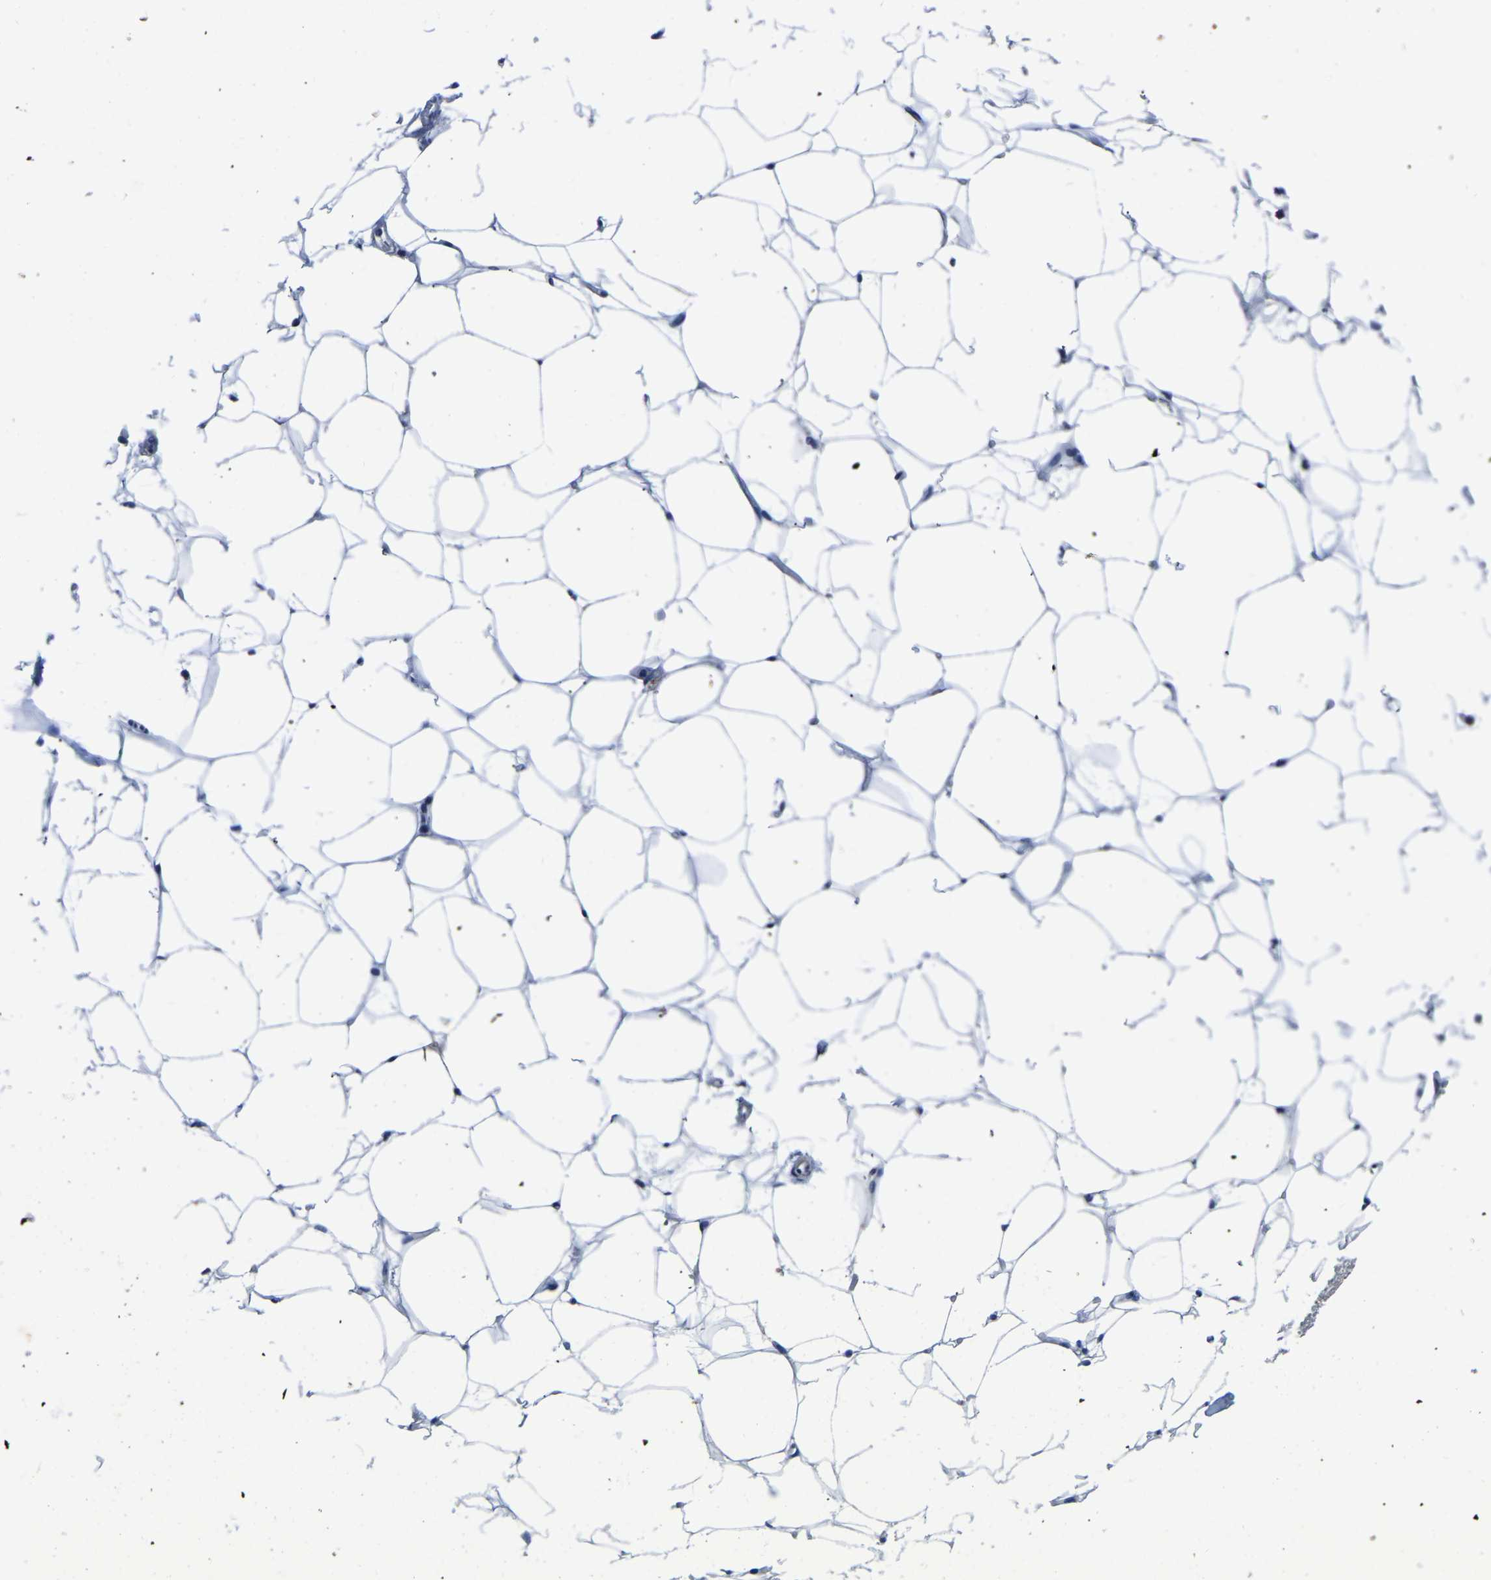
{"staining": {"intensity": "negative", "quantity": "none", "location": "none"}, "tissue": "adipose tissue", "cell_type": "Adipocytes", "image_type": "normal", "snomed": [{"axis": "morphology", "description": "Normal tissue, NOS"}, {"axis": "topography", "description": "Breast"}, {"axis": "topography", "description": "Soft tissue"}], "caption": "The immunohistochemistry (IHC) histopathology image has no significant expression in adipocytes of adipose tissue.", "gene": "FGD5", "patient": {"sex": "female", "age": 75}}